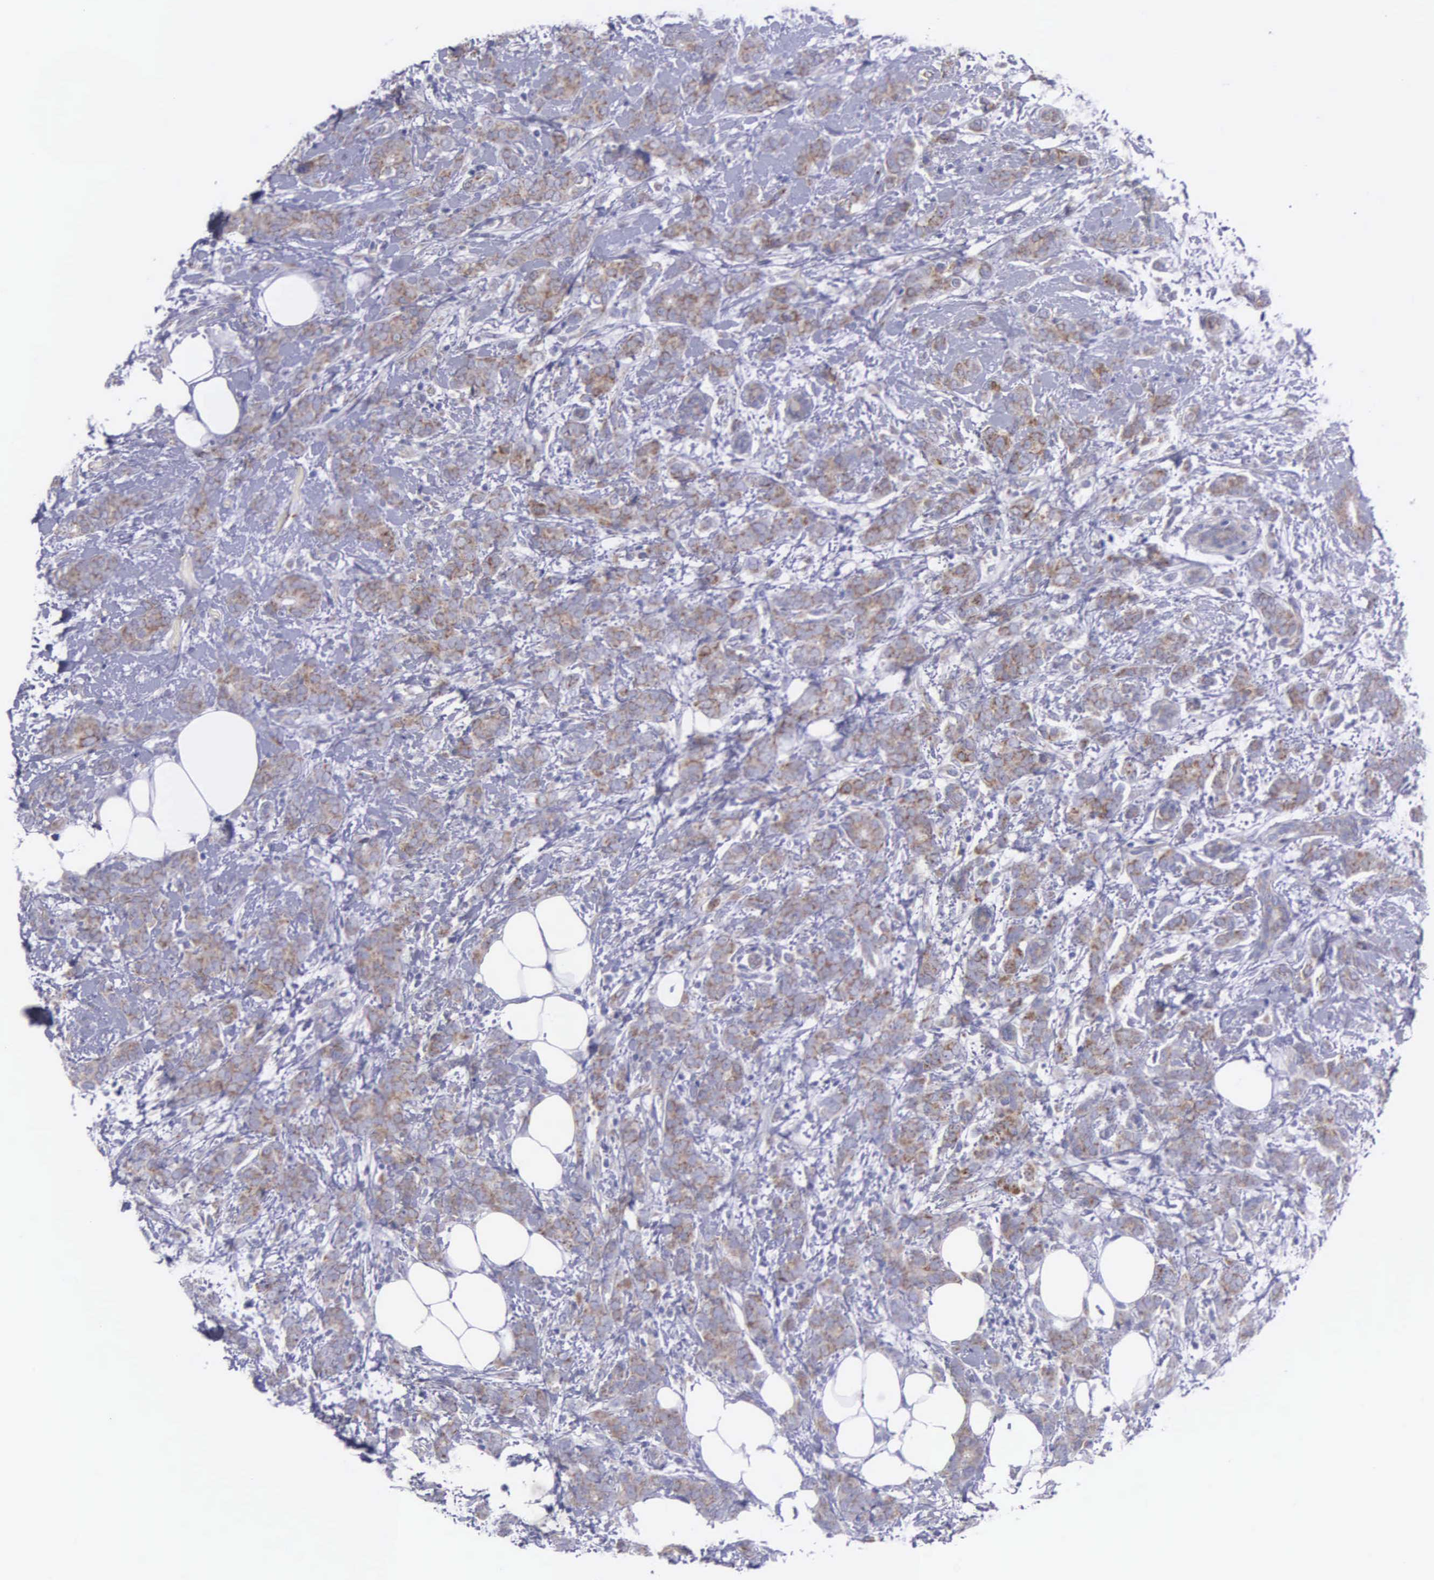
{"staining": {"intensity": "weak", "quantity": ">75%", "location": "cytoplasmic/membranous"}, "tissue": "breast cancer", "cell_type": "Tumor cells", "image_type": "cancer", "snomed": [{"axis": "morphology", "description": "Duct carcinoma"}, {"axis": "topography", "description": "Breast"}], "caption": "This histopathology image displays immunohistochemistry staining of breast infiltrating ductal carcinoma, with low weak cytoplasmic/membranous expression in approximately >75% of tumor cells.", "gene": "SYNJ2BP", "patient": {"sex": "female", "age": 53}}